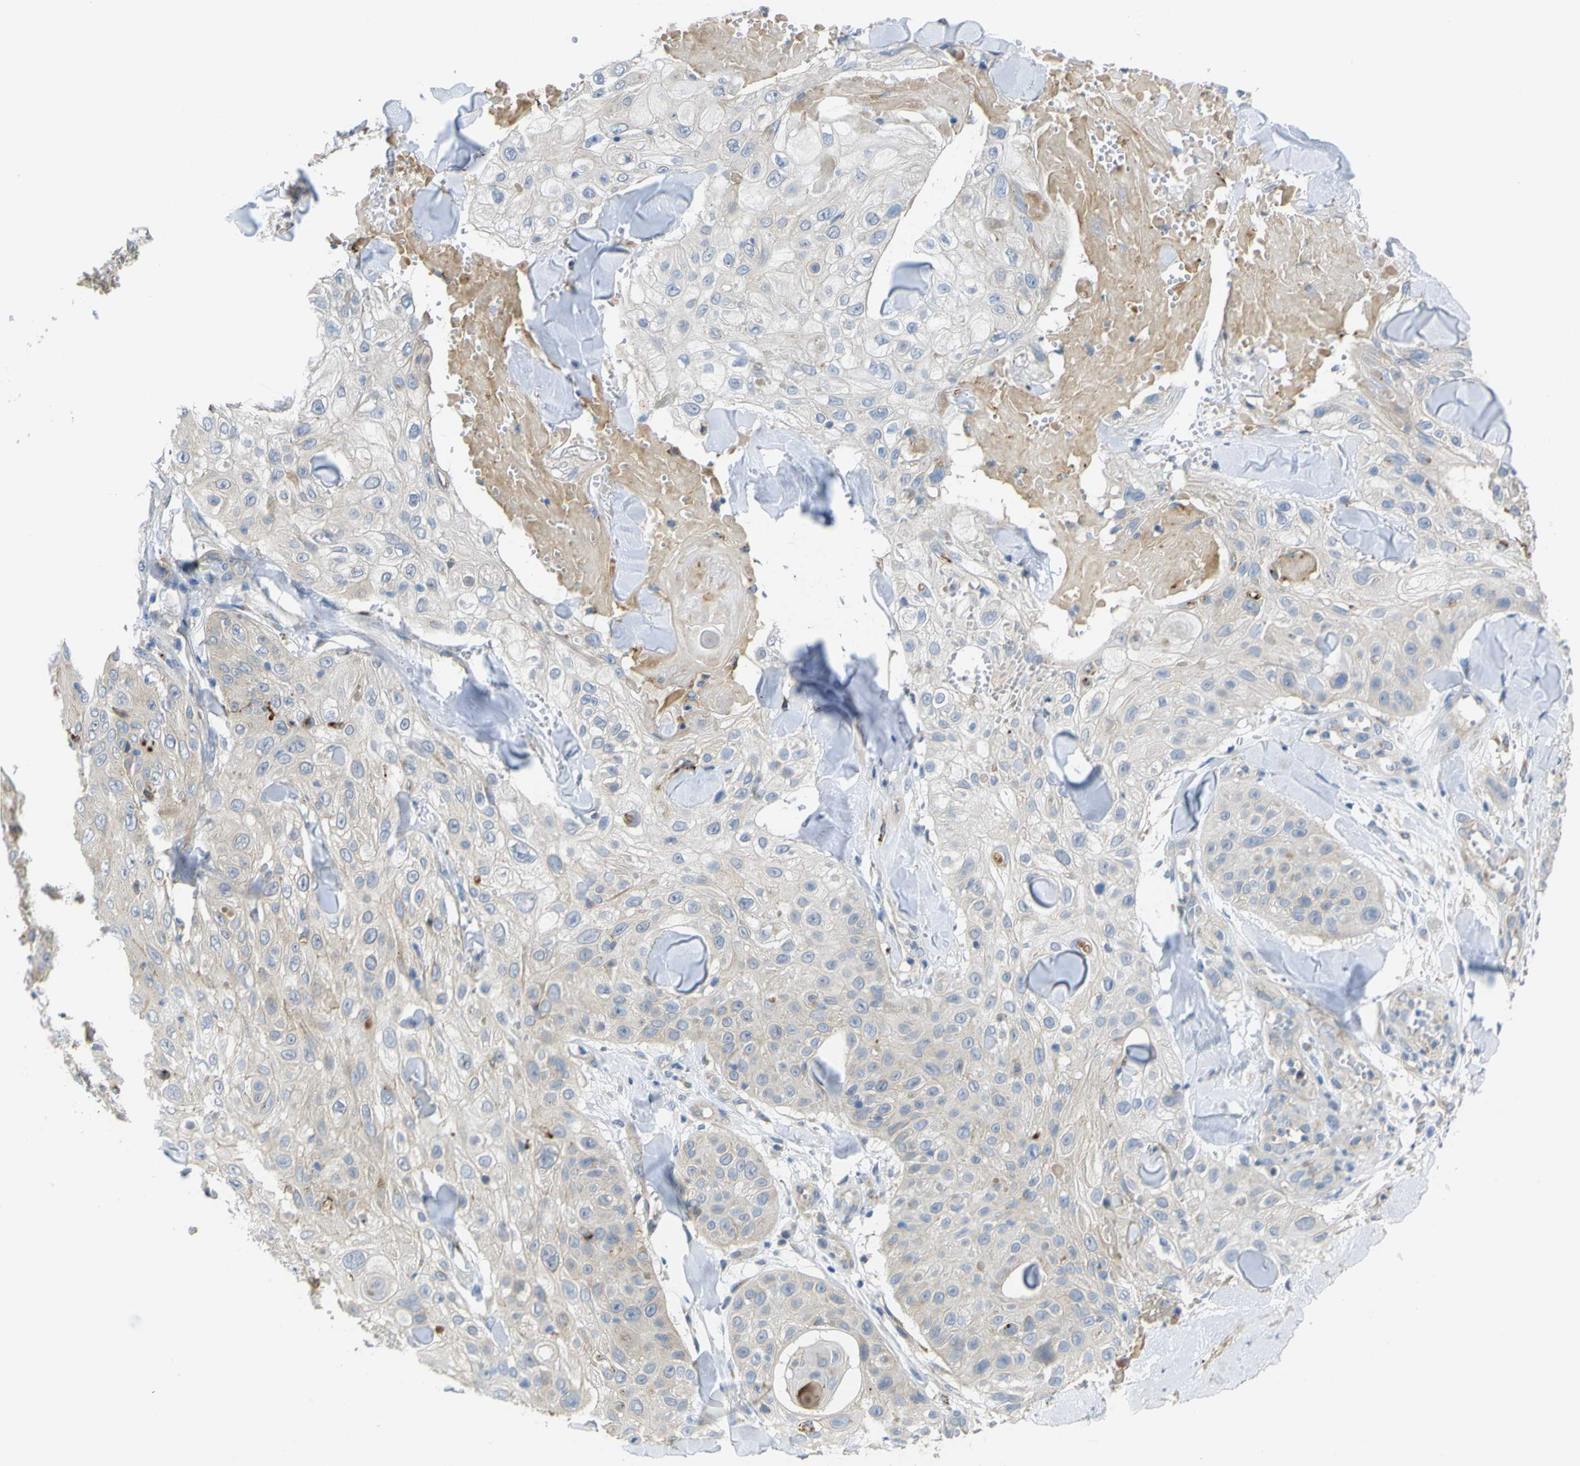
{"staining": {"intensity": "weak", "quantity": "25%-75%", "location": "cytoplasmic/membranous"}, "tissue": "skin cancer", "cell_type": "Tumor cells", "image_type": "cancer", "snomed": [{"axis": "morphology", "description": "Squamous cell carcinoma, NOS"}, {"axis": "topography", "description": "Skin"}], "caption": "Immunohistochemical staining of human skin cancer (squamous cell carcinoma) reveals low levels of weak cytoplasmic/membranous staining in about 25%-75% of tumor cells.", "gene": "SYPL1", "patient": {"sex": "male", "age": 86}}